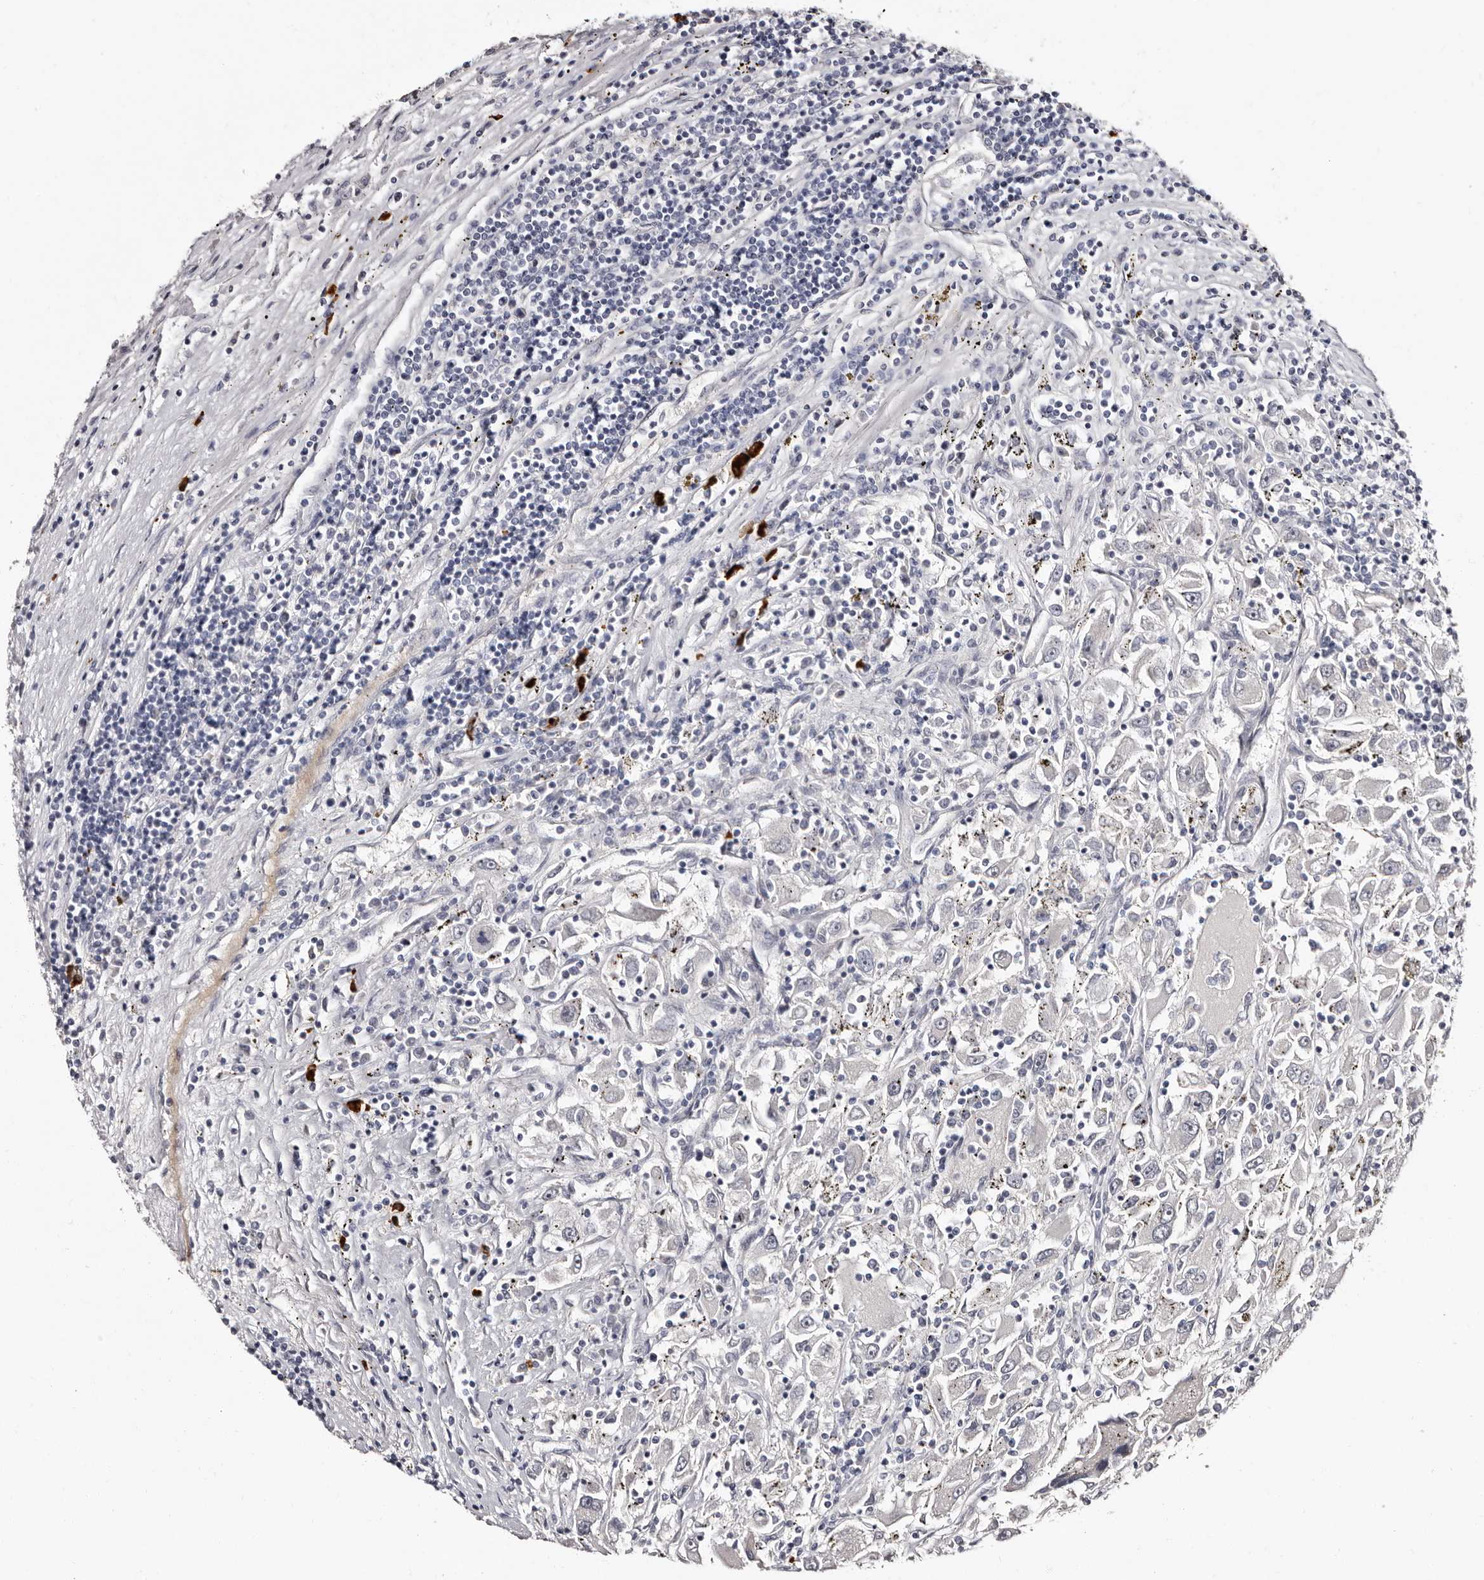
{"staining": {"intensity": "negative", "quantity": "none", "location": "none"}, "tissue": "renal cancer", "cell_type": "Tumor cells", "image_type": "cancer", "snomed": [{"axis": "morphology", "description": "Adenocarcinoma, NOS"}, {"axis": "topography", "description": "Kidney"}], "caption": "A photomicrograph of renal adenocarcinoma stained for a protein demonstrates no brown staining in tumor cells.", "gene": "TBC1D22B", "patient": {"sex": "female", "age": 52}}